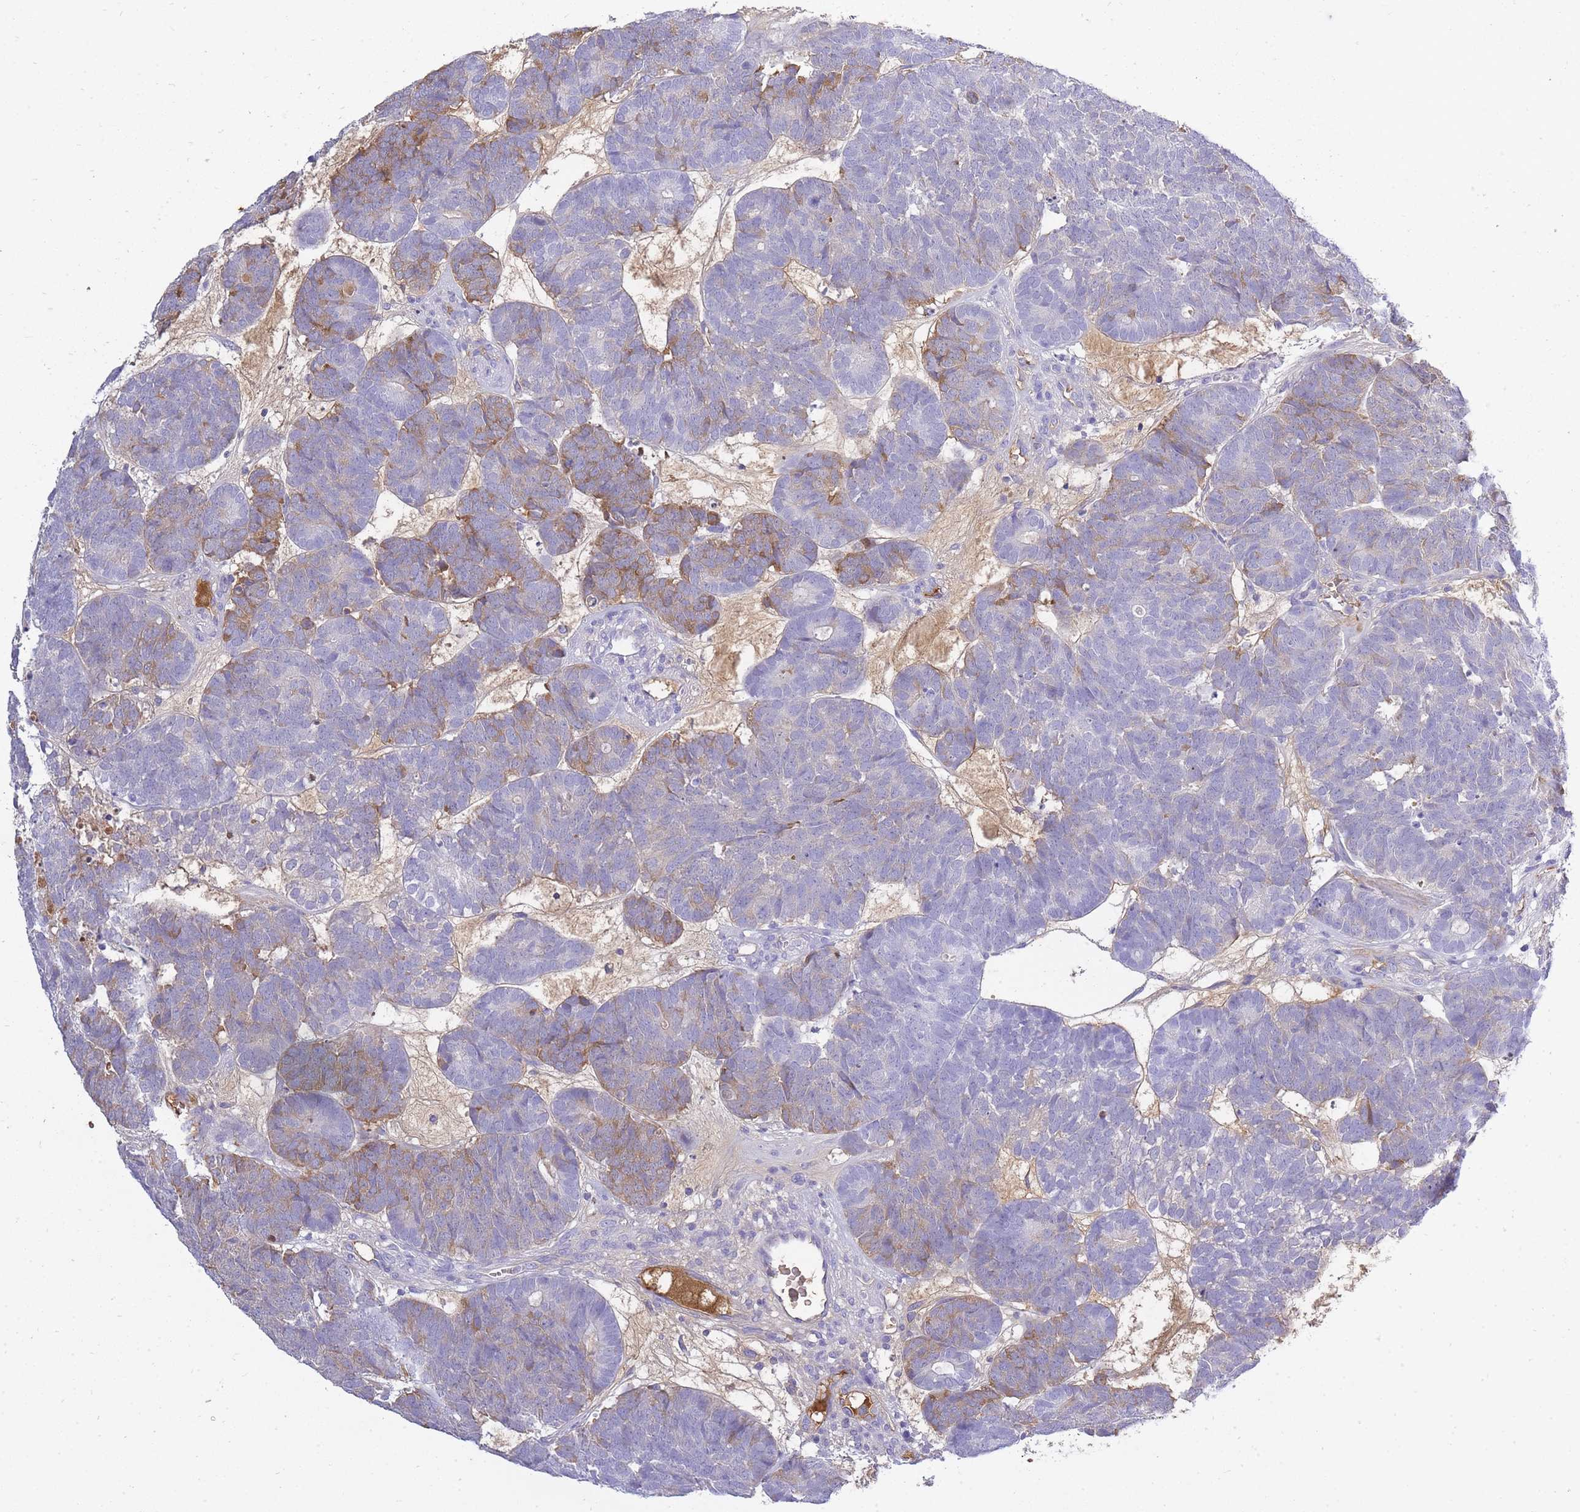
{"staining": {"intensity": "moderate", "quantity": "<25%", "location": "cytoplasmic/membranous"}, "tissue": "head and neck cancer", "cell_type": "Tumor cells", "image_type": "cancer", "snomed": [{"axis": "morphology", "description": "Adenocarcinoma, NOS"}, {"axis": "topography", "description": "Head-Neck"}], "caption": "The immunohistochemical stain highlights moderate cytoplasmic/membranous expression in tumor cells of adenocarcinoma (head and neck) tissue. (IHC, brightfield microscopy, high magnification).", "gene": "IGKV1D-42", "patient": {"sex": "female", "age": 81}}